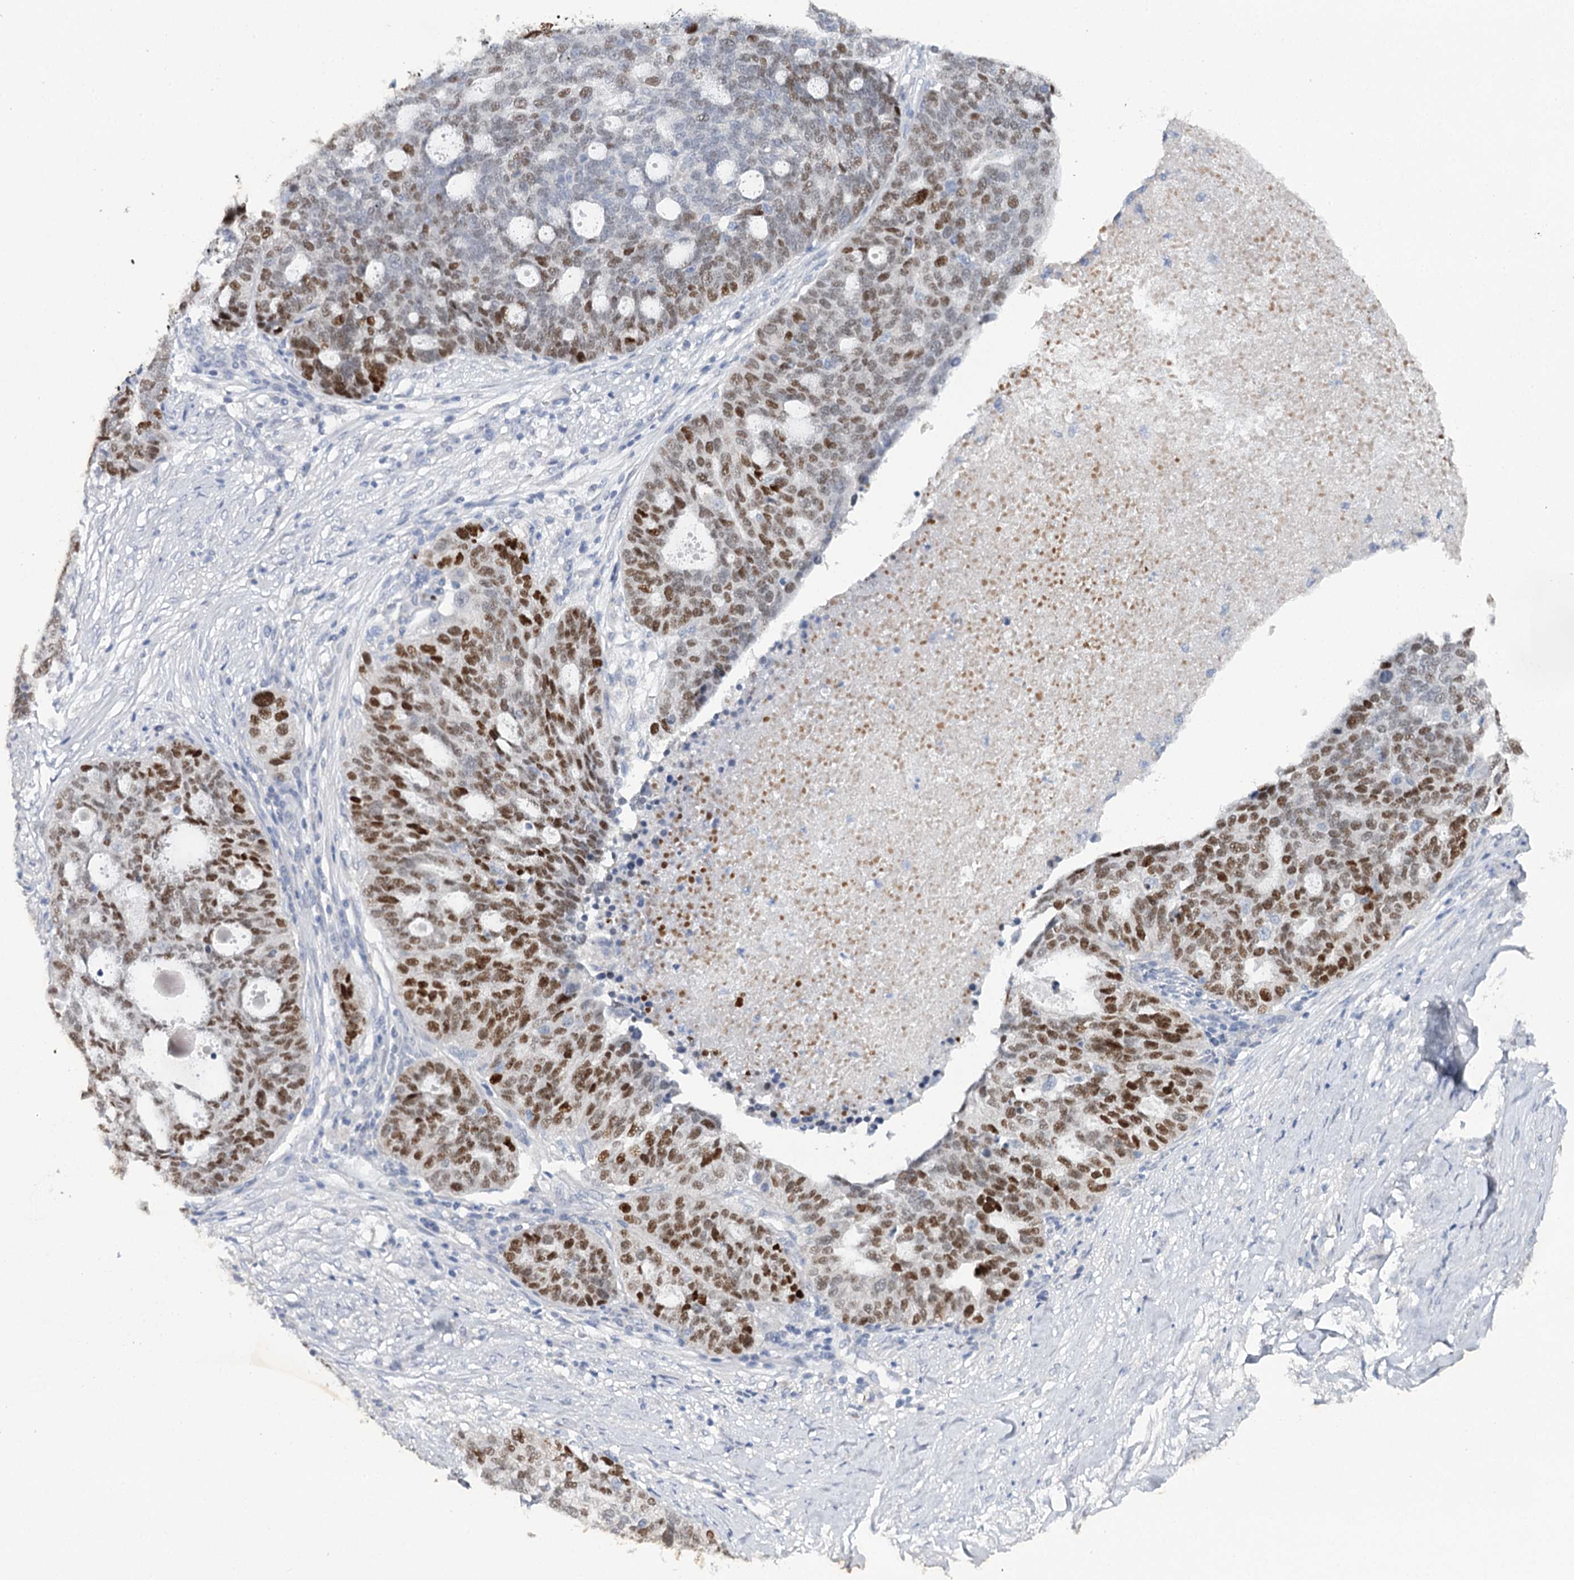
{"staining": {"intensity": "strong", "quantity": "25%-75%", "location": "nuclear"}, "tissue": "ovarian cancer", "cell_type": "Tumor cells", "image_type": "cancer", "snomed": [{"axis": "morphology", "description": "Cystadenocarcinoma, serous, NOS"}, {"axis": "topography", "description": "Ovary"}], "caption": "IHC (DAB (3,3'-diaminobenzidine)) staining of human ovarian cancer exhibits strong nuclear protein positivity in approximately 25%-75% of tumor cells. (Stains: DAB in brown, nuclei in blue, Microscopy: brightfield microscopy at high magnification).", "gene": "TP53", "patient": {"sex": "female", "age": 59}}